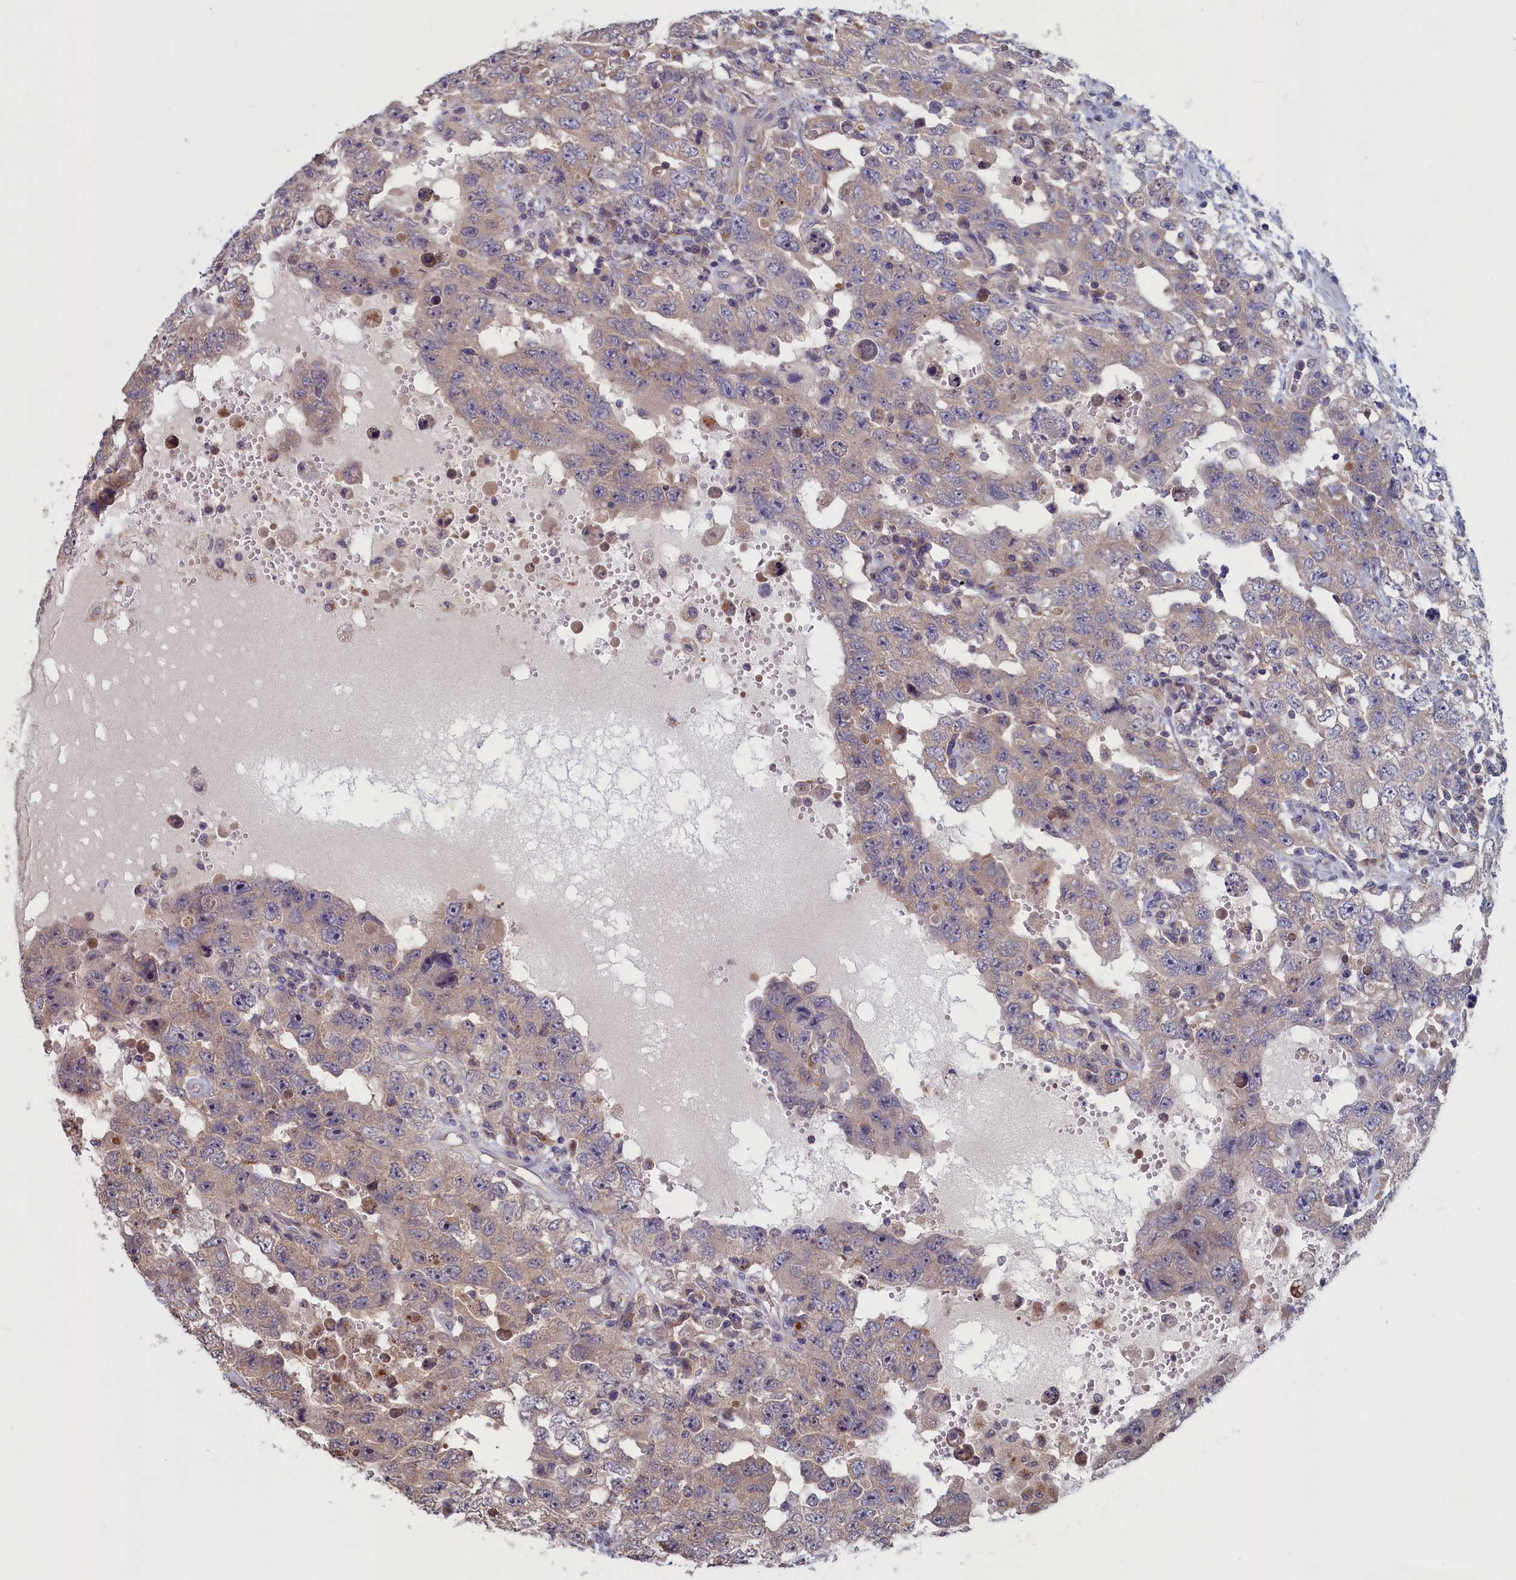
{"staining": {"intensity": "weak", "quantity": "25%-75%", "location": "cytoplasmic/membranous"}, "tissue": "testis cancer", "cell_type": "Tumor cells", "image_type": "cancer", "snomed": [{"axis": "morphology", "description": "Carcinoma, Embryonal, NOS"}, {"axis": "topography", "description": "Testis"}], "caption": "A brown stain shows weak cytoplasmic/membranous positivity of a protein in testis embryonal carcinoma tumor cells.", "gene": "CACTIN", "patient": {"sex": "male", "age": 26}}